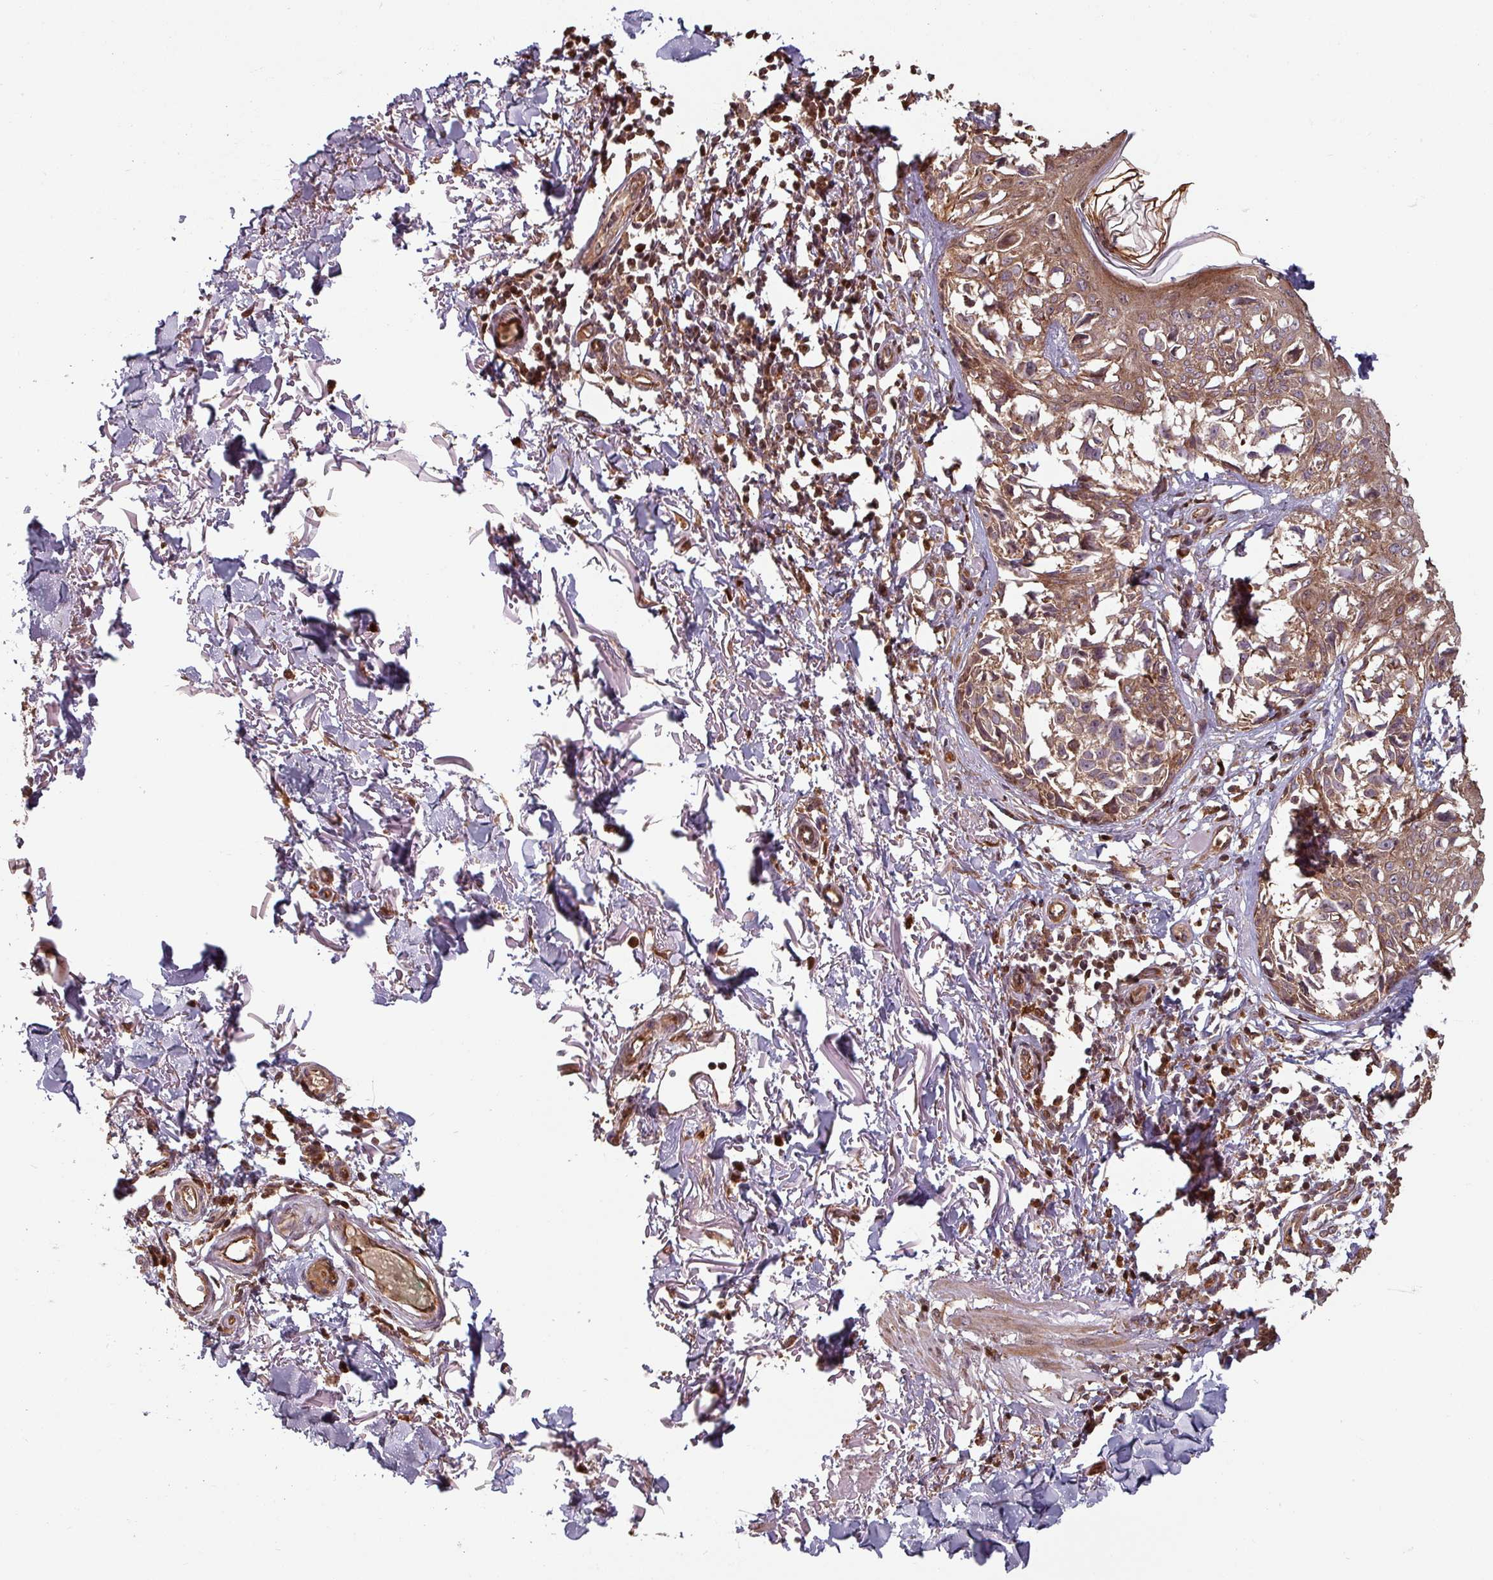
{"staining": {"intensity": "moderate", "quantity": ">75%", "location": "cytoplasmic/membranous"}, "tissue": "melanoma", "cell_type": "Tumor cells", "image_type": "cancer", "snomed": [{"axis": "morphology", "description": "Malignant melanoma, NOS"}, {"axis": "topography", "description": "Skin"}], "caption": "High-magnification brightfield microscopy of malignant melanoma stained with DAB (brown) and counterstained with hematoxylin (blue). tumor cells exhibit moderate cytoplasmic/membranous positivity is appreciated in about>75% of cells. Ihc stains the protein of interest in brown and the nuclei are stained blue.", "gene": "EID1", "patient": {"sex": "male", "age": 73}}